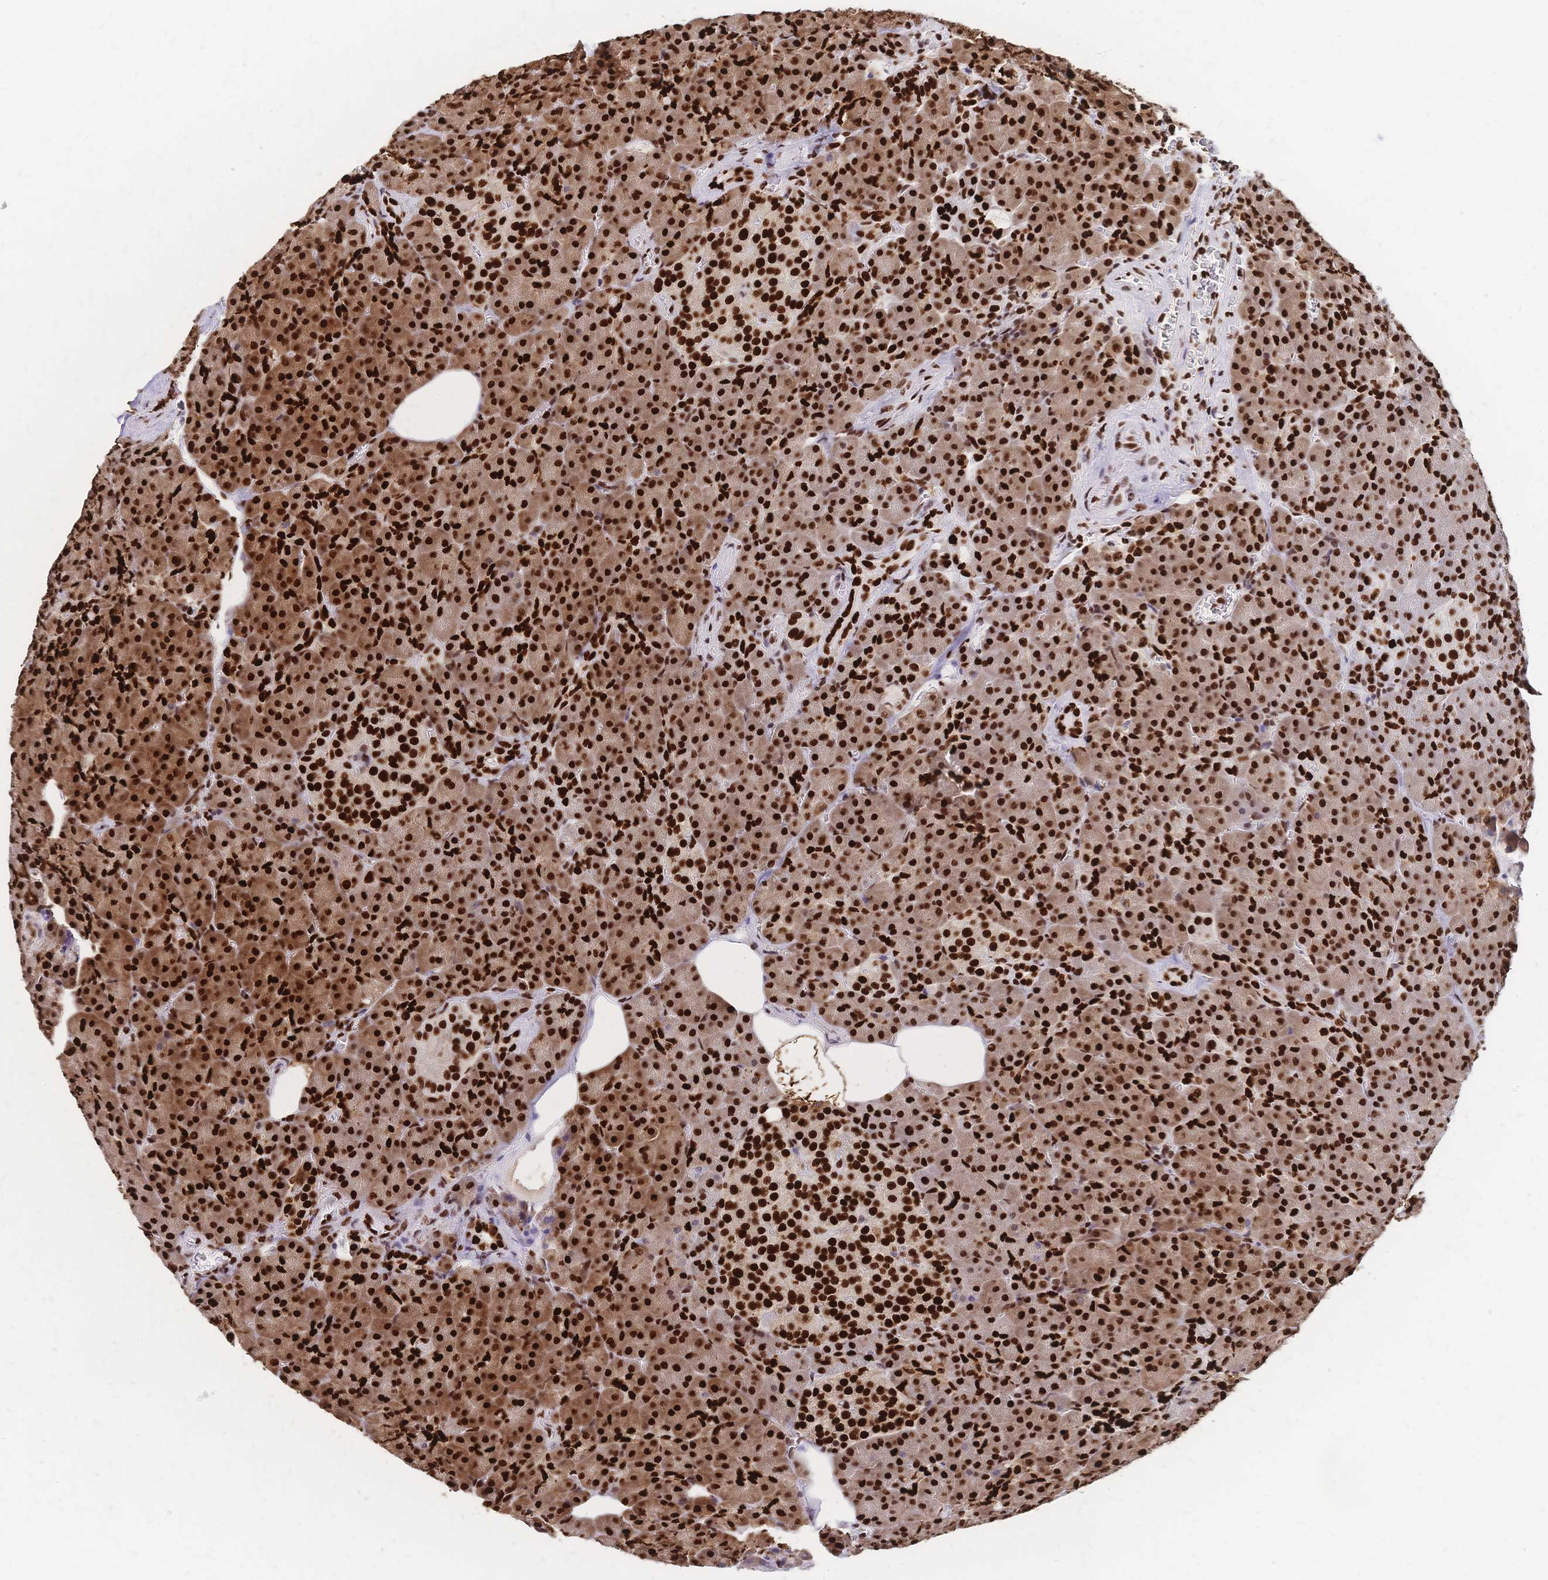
{"staining": {"intensity": "strong", "quantity": ">75%", "location": "cytoplasmic/membranous,nuclear"}, "tissue": "pancreas", "cell_type": "Exocrine glandular cells", "image_type": "normal", "snomed": [{"axis": "morphology", "description": "Normal tissue, NOS"}, {"axis": "topography", "description": "Pancreas"}], "caption": "About >75% of exocrine glandular cells in benign human pancreas exhibit strong cytoplasmic/membranous,nuclear protein expression as visualized by brown immunohistochemical staining.", "gene": "HDGF", "patient": {"sex": "female", "age": 74}}